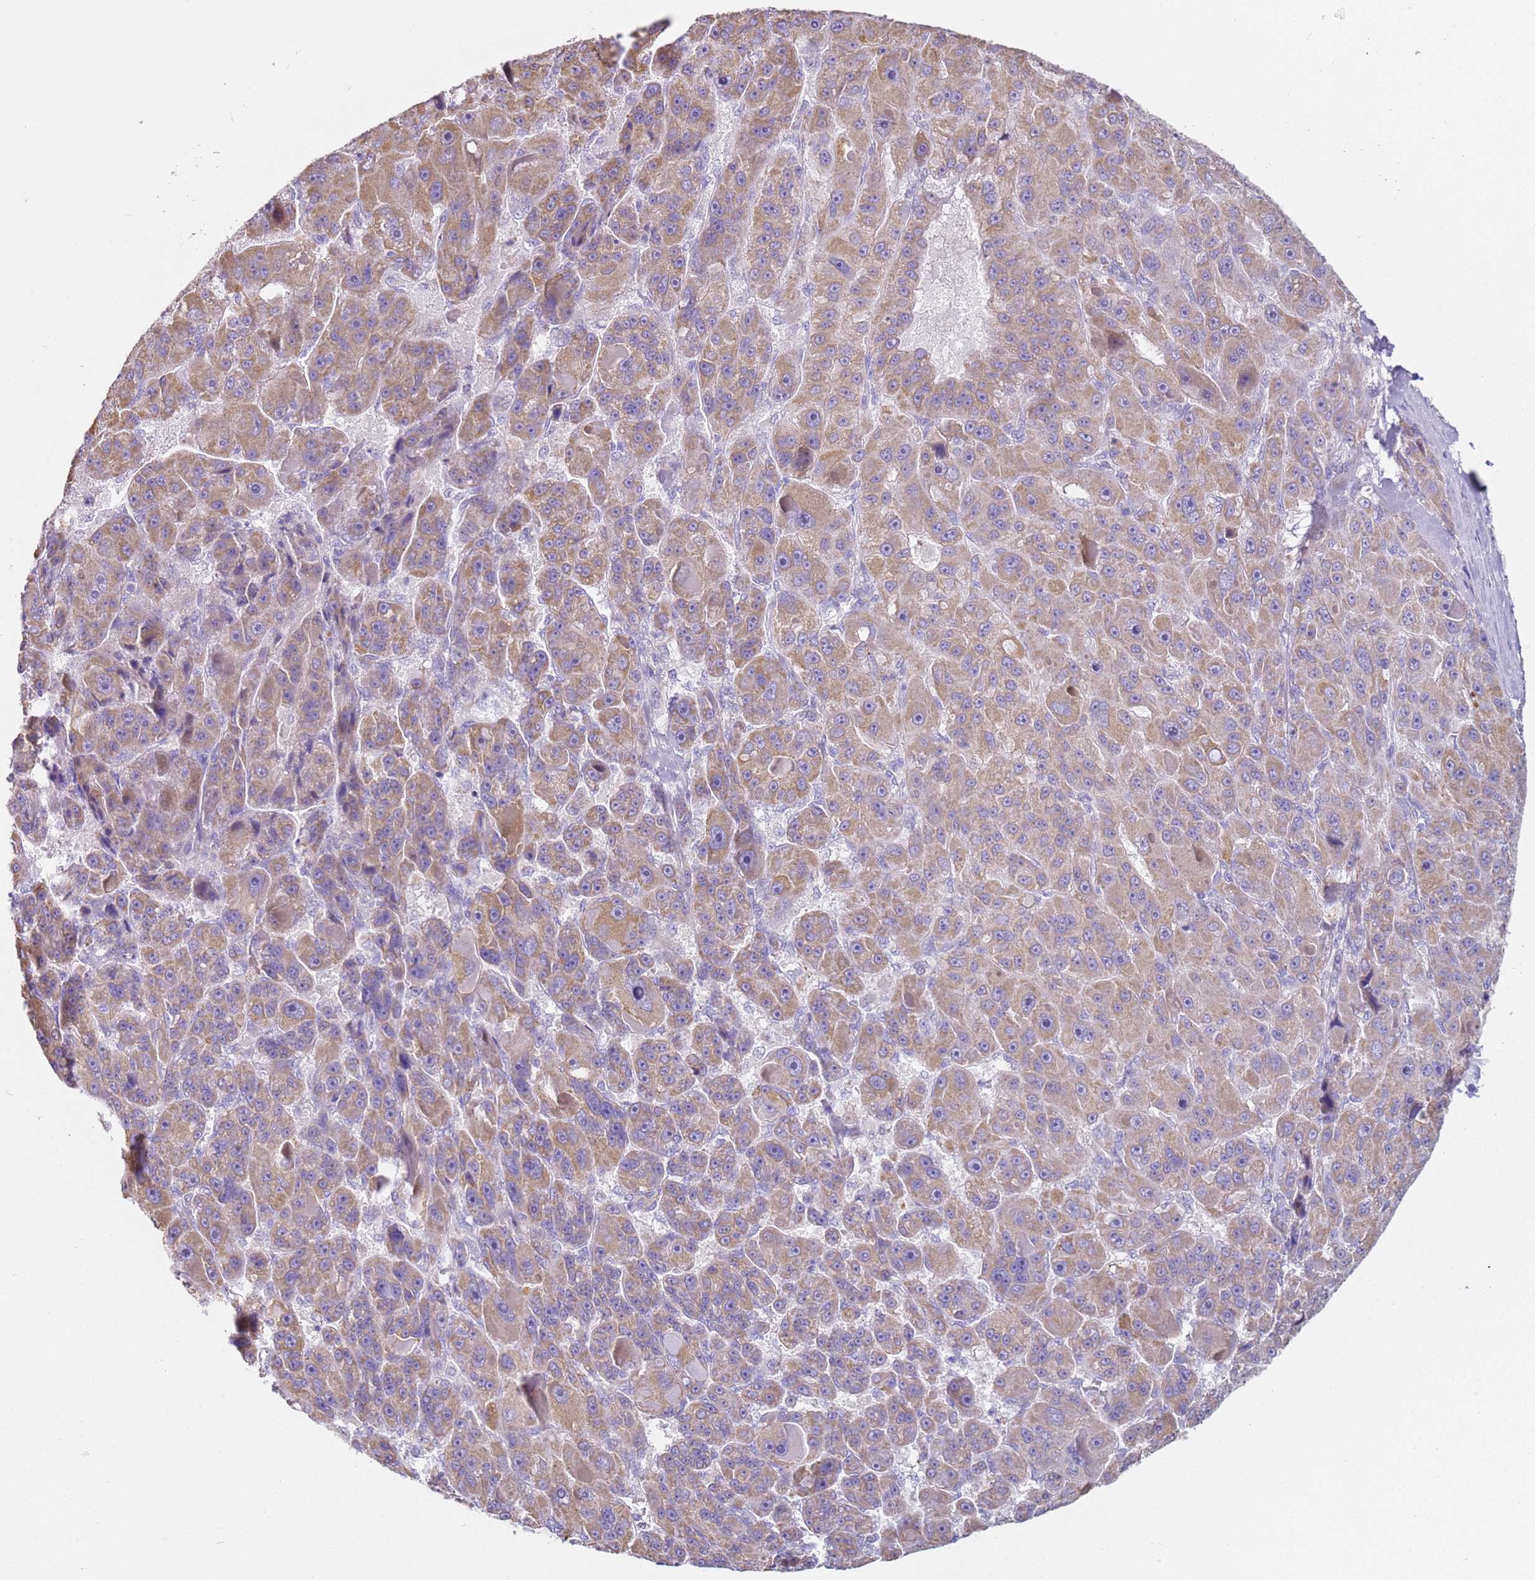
{"staining": {"intensity": "moderate", "quantity": ">75%", "location": "cytoplasmic/membranous"}, "tissue": "liver cancer", "cell_type": "Tumor cells", "image_type": "cancer", "snomed": [{"axis": "morphology", "description": "Carcinoma, Hepatocellular, NOS"}, {"axis": "topography", "description": "Liver"}], "caption": "Human liver cancer stained for a protein (brown) shows moderate cytoplasmic/membranous positive positivity in approximately >75% of tumor cells.", "gene": "ALS2", "patient": {"sex": "male", "age": 76}}